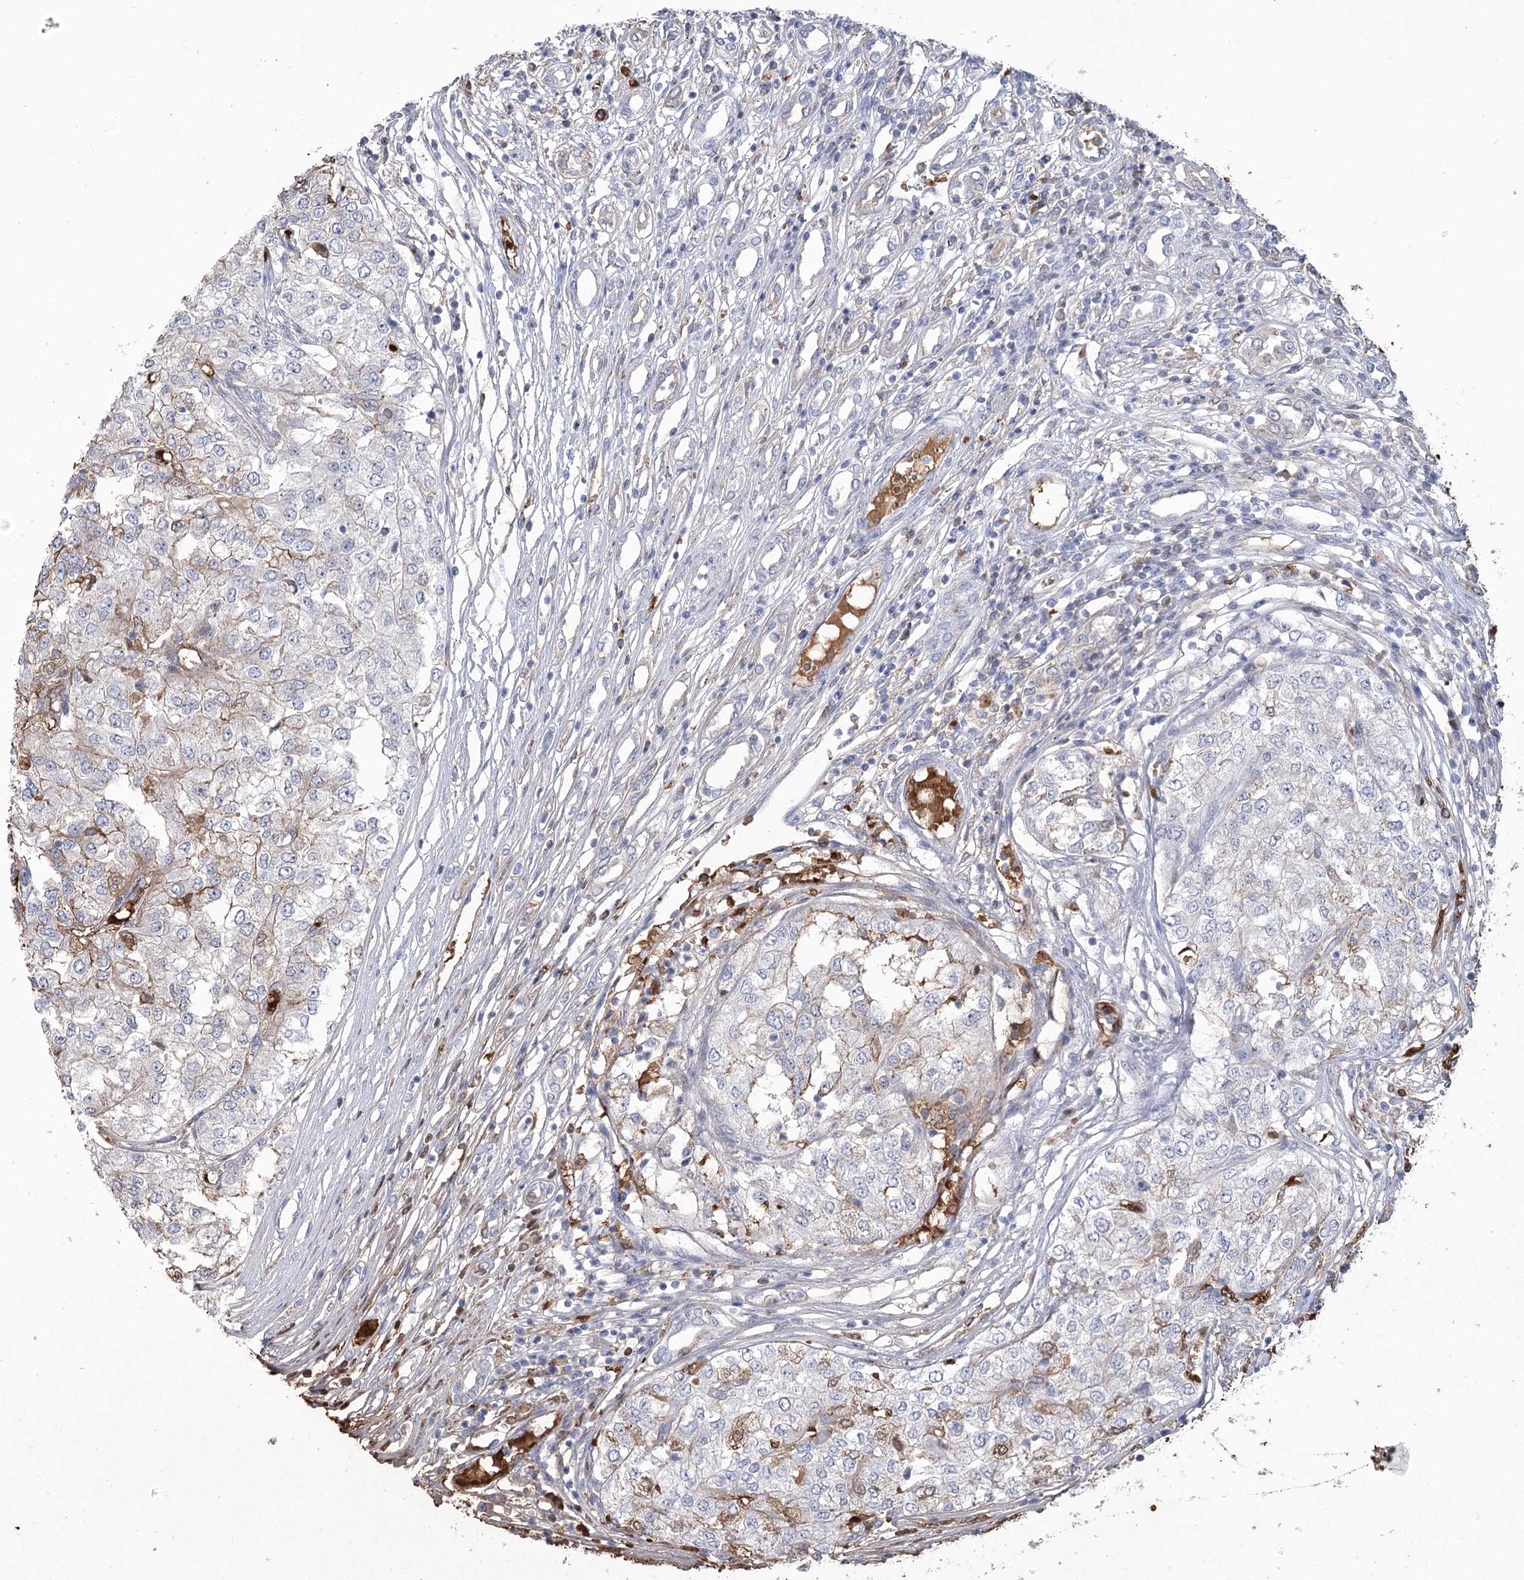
{"staining": {"intensity": "weak", "quantity": "<25%", "location": "cytoplasmic/membranous"}, "tissue": "renal cancer", "cell_type": "Tumor cells", "image_type": "cancer", "snomed": [{"axis": "morphology", "description": "Adenocarcinoma, NOS"}, {"axis": "topography", "description": "Kidney"}], "caption": "Immunohistochemical staining of renal adenocarcinoma demonstrates no significant staining in tumor cells.", "gene": "HBA1", "patient": {"sex": "female", "age": 54}}